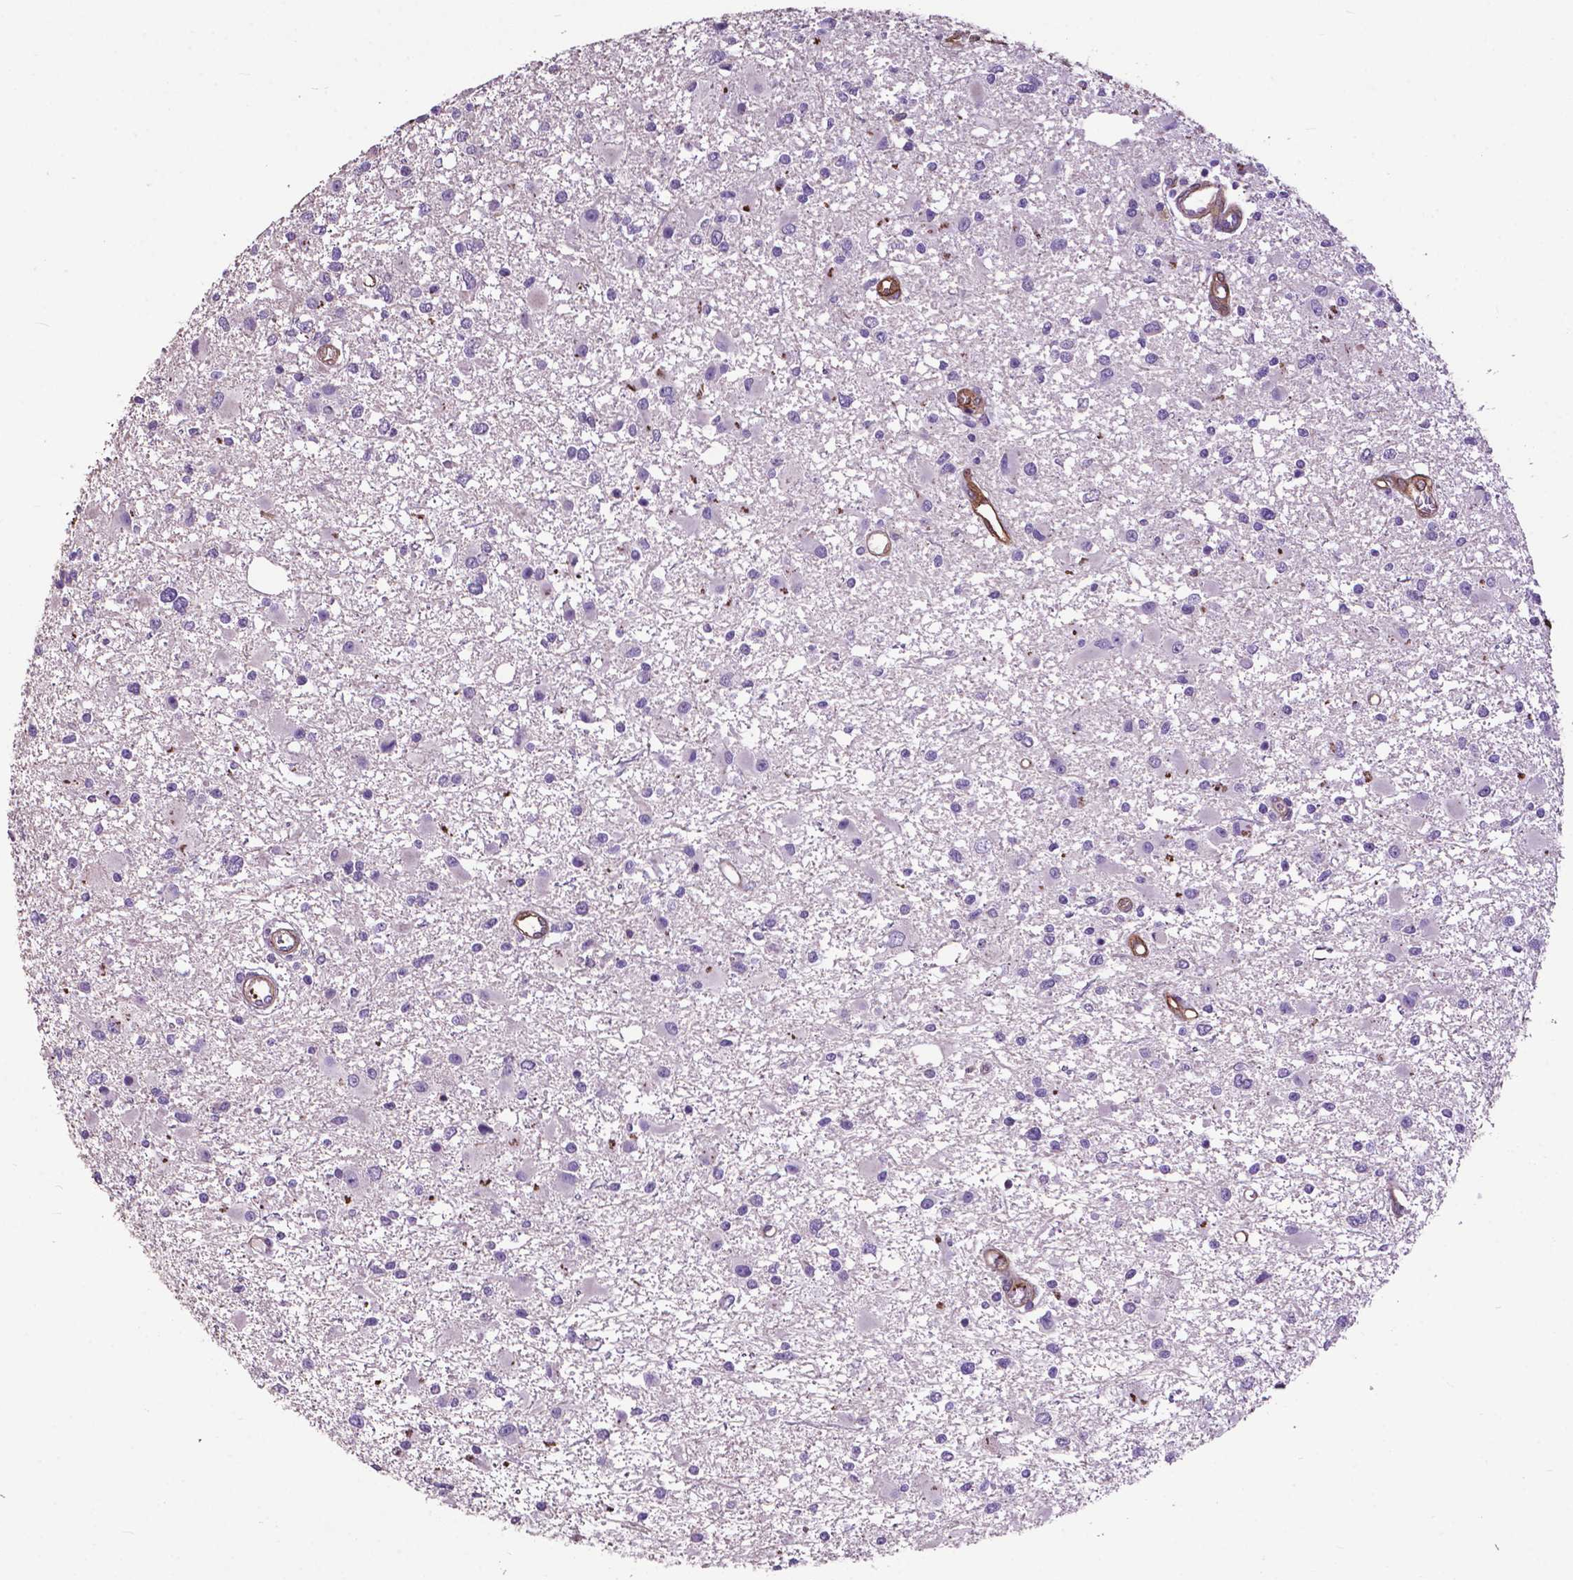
{"staining": {"intensity": "negative", "quantity": "none", "location": "none"}, "tissue": "glioma", "cell_type": "Tumor cells", "image_type": "cancer", "snomed": [{"axis": "morphology", "description": "Glioma, malignant, High grade"}, {"axis": "topography", "description": "Brain"}], "caption": "There is no significant staining in tumor cells of glioma.", "gene": "PDLIM1", "patient": {"sex": "male", "age": 54}}